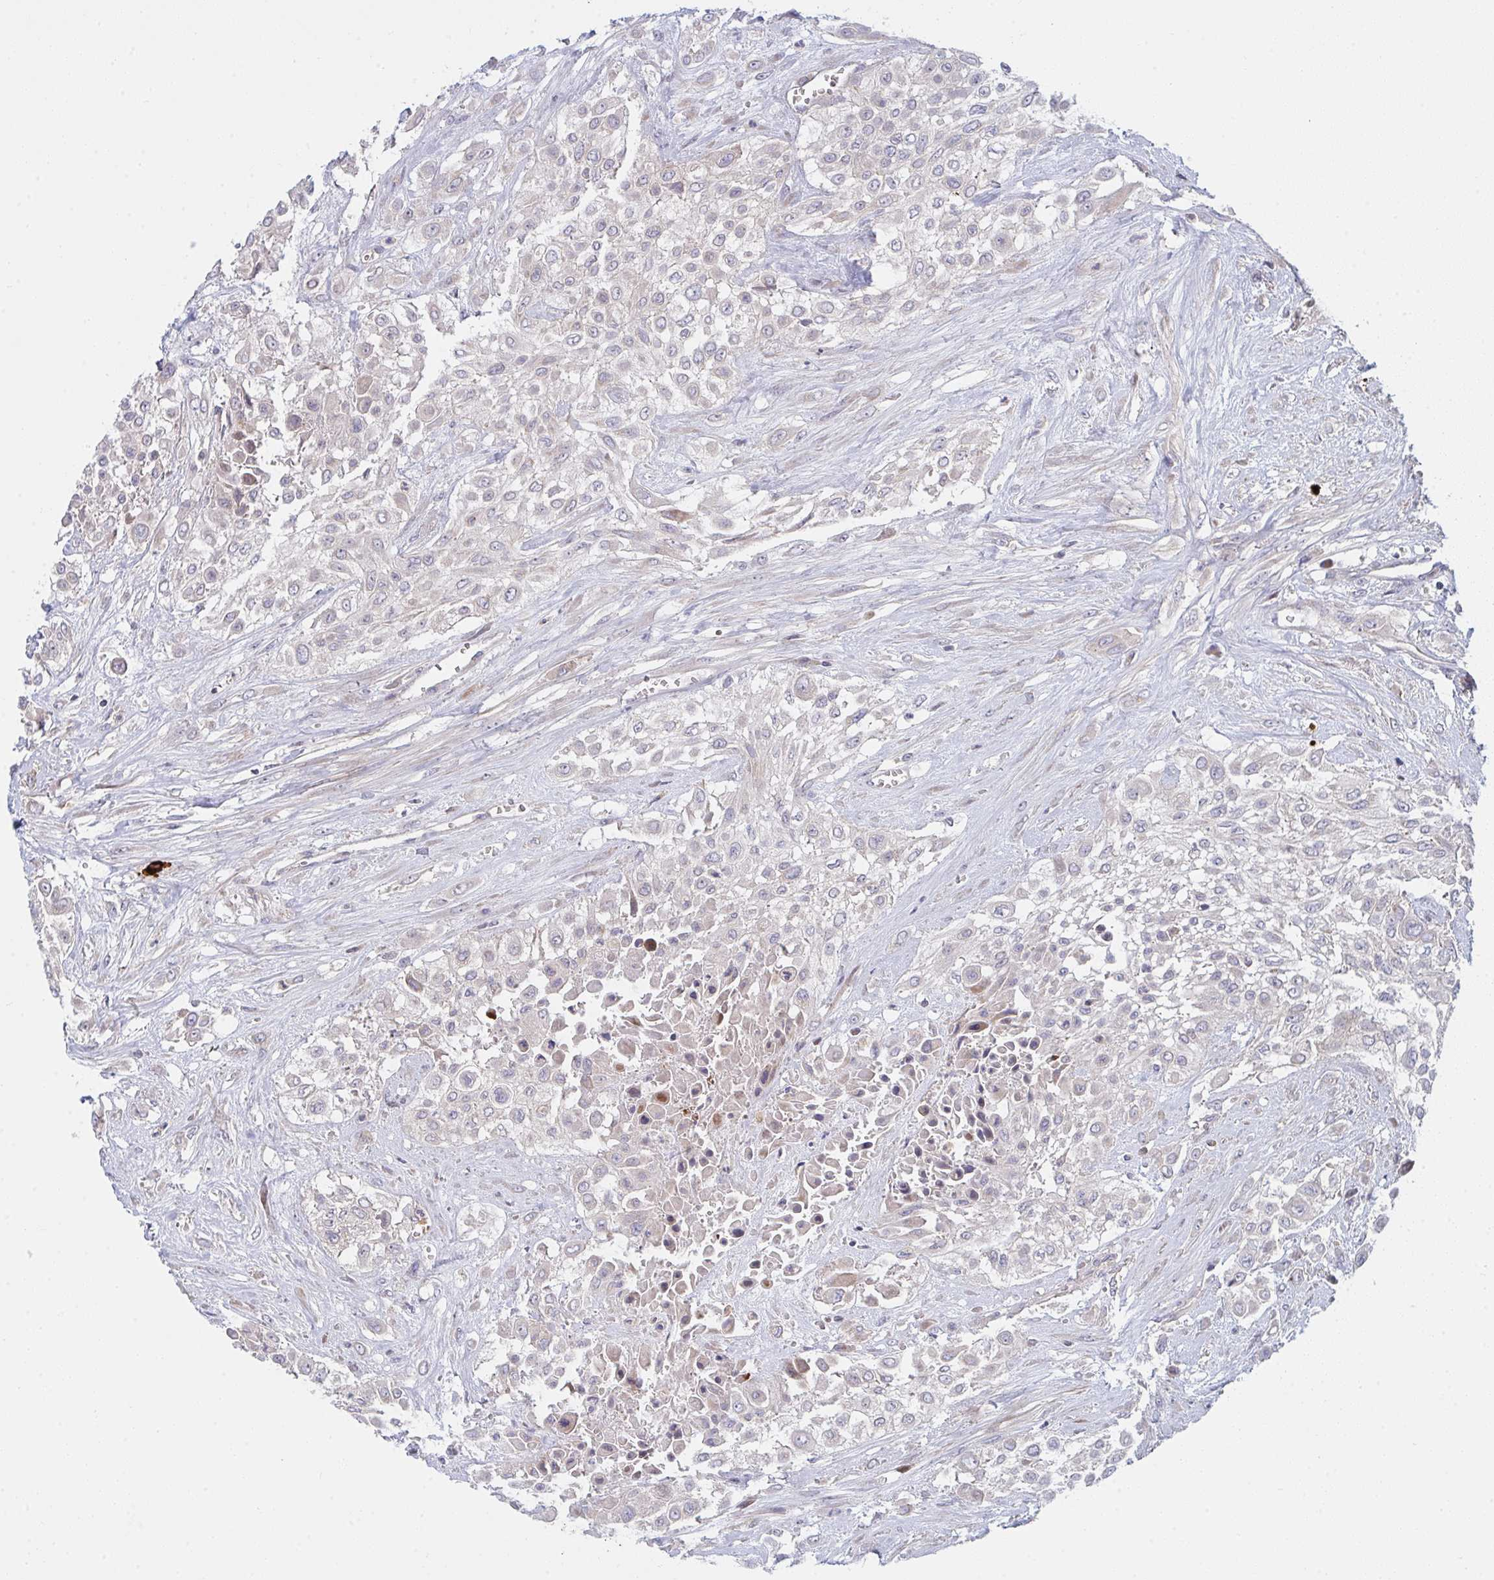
{"staining": {"intensity": "weak", "quantity": "<25%", "location": "cytoplasmic/membranous"}, "tissue": "urothelial cancer", "cell_type": "Tumor cells", "image_type": "cancer", "snomed": [{"axis": "morphology", "description": "Urothelial carcinoma, High grade"}, {"axis": "topography", "description": "Urinary bladder"}], "caption": "The photomicrograph demonstrates no staining of tumor cells in high-grade urothelial carcinoma.", "gene": "TNFSF4", "patient": {"sex": "male", "age": 57}}